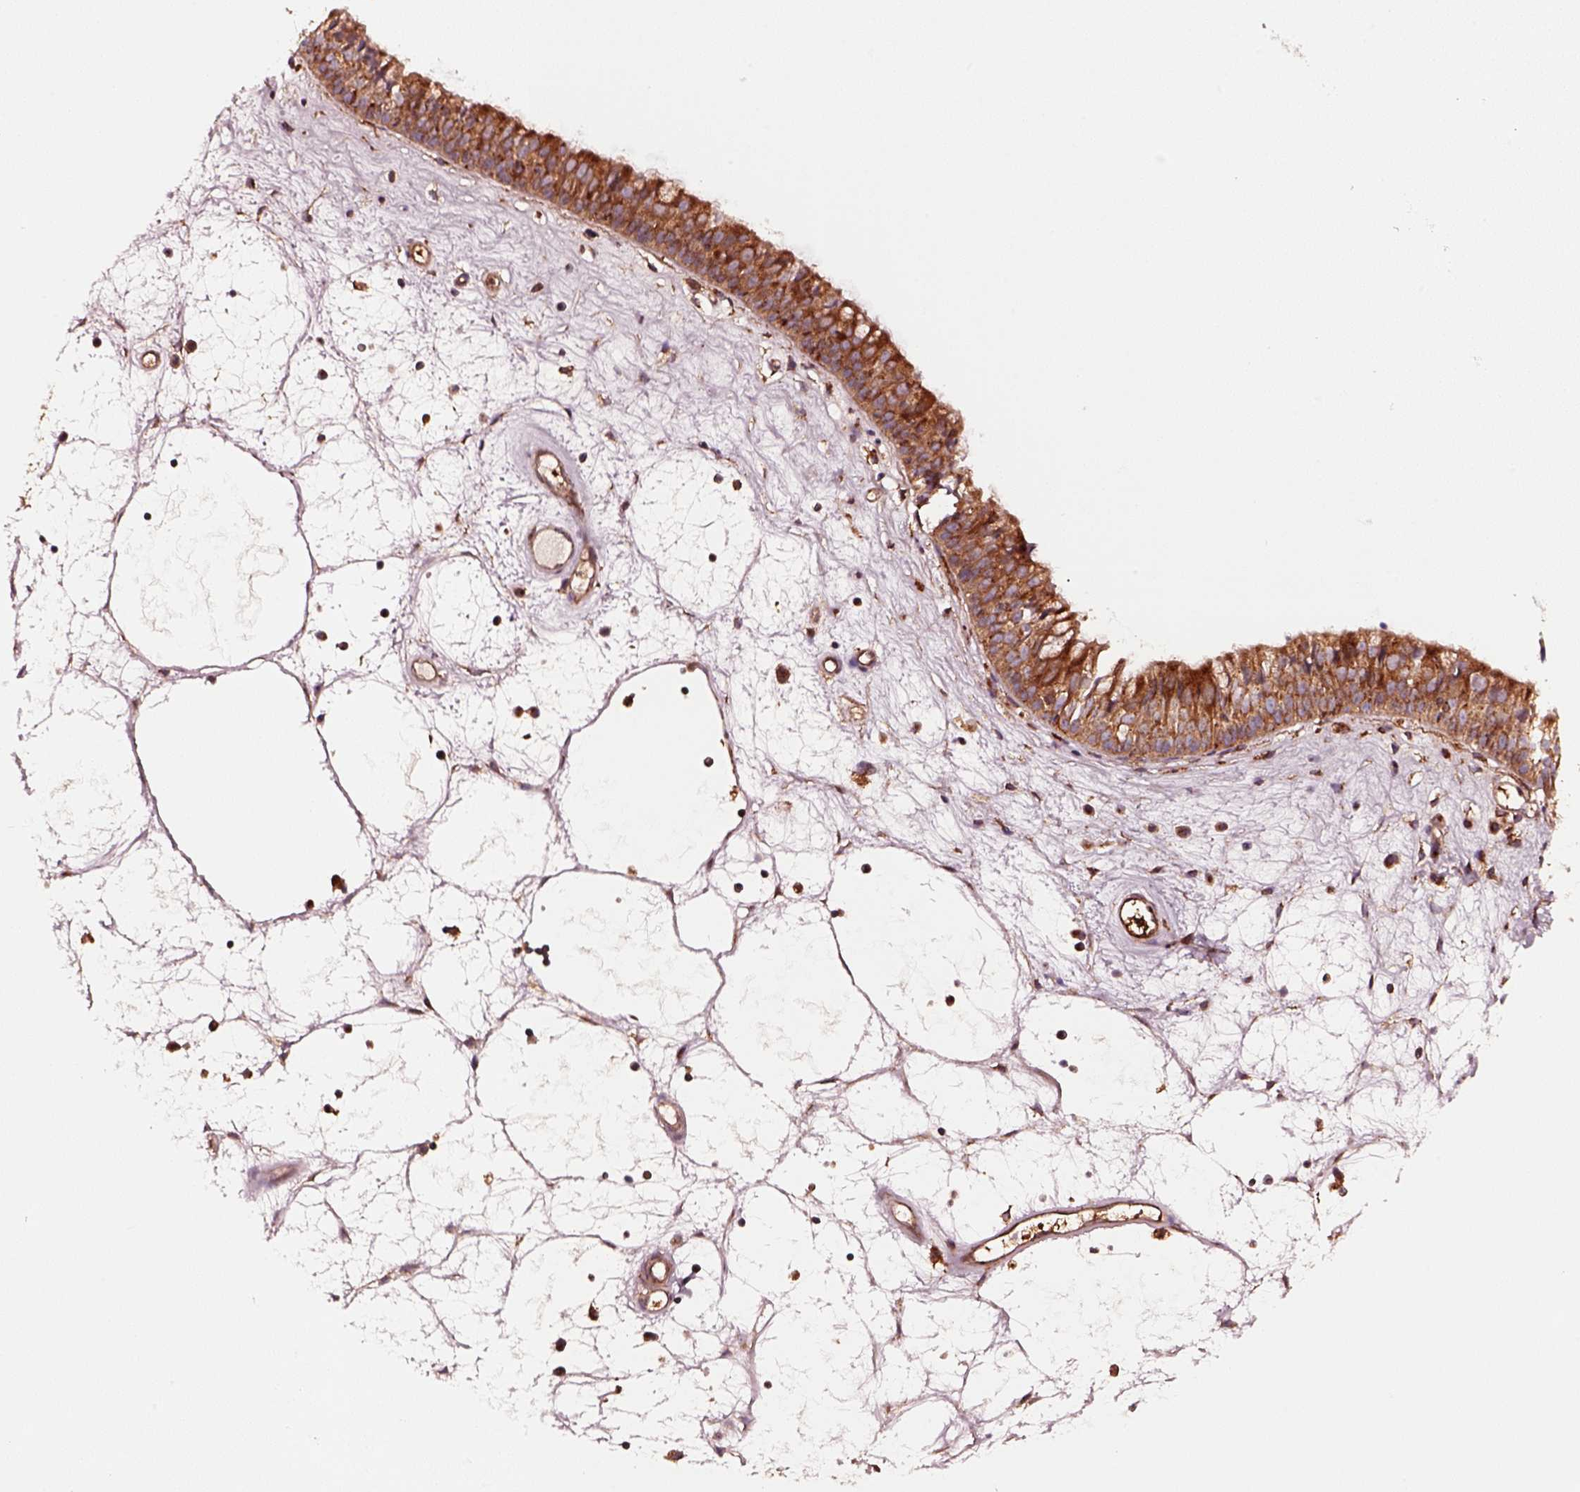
{"staining": {"intensity": "strong", "quantity": ">75%", "location": "cytoplasmic/membranous"}, "tissue": "nasopharynx", "cell_type": "Respiratory epithelial cells", "image_type": "normal", "snomed": [{"axis": "morphology", "description": "Normal tissue, NOS"}, {"axis": "topography", "description": "Nasopharynx"}], "caption": "Immunohistochemistry histopathology image of benign nasopharynx: nasopharynx stained using immunohistochemistry shows high levels of strong protein expression localized specifically in the cytoplasmic/membranous of respiratory epithelial cells, appearing as a cytoplasmic/membranous brown color.", "gene": "WASHC2A", "patient": {"sex": "male", "age": 69}}